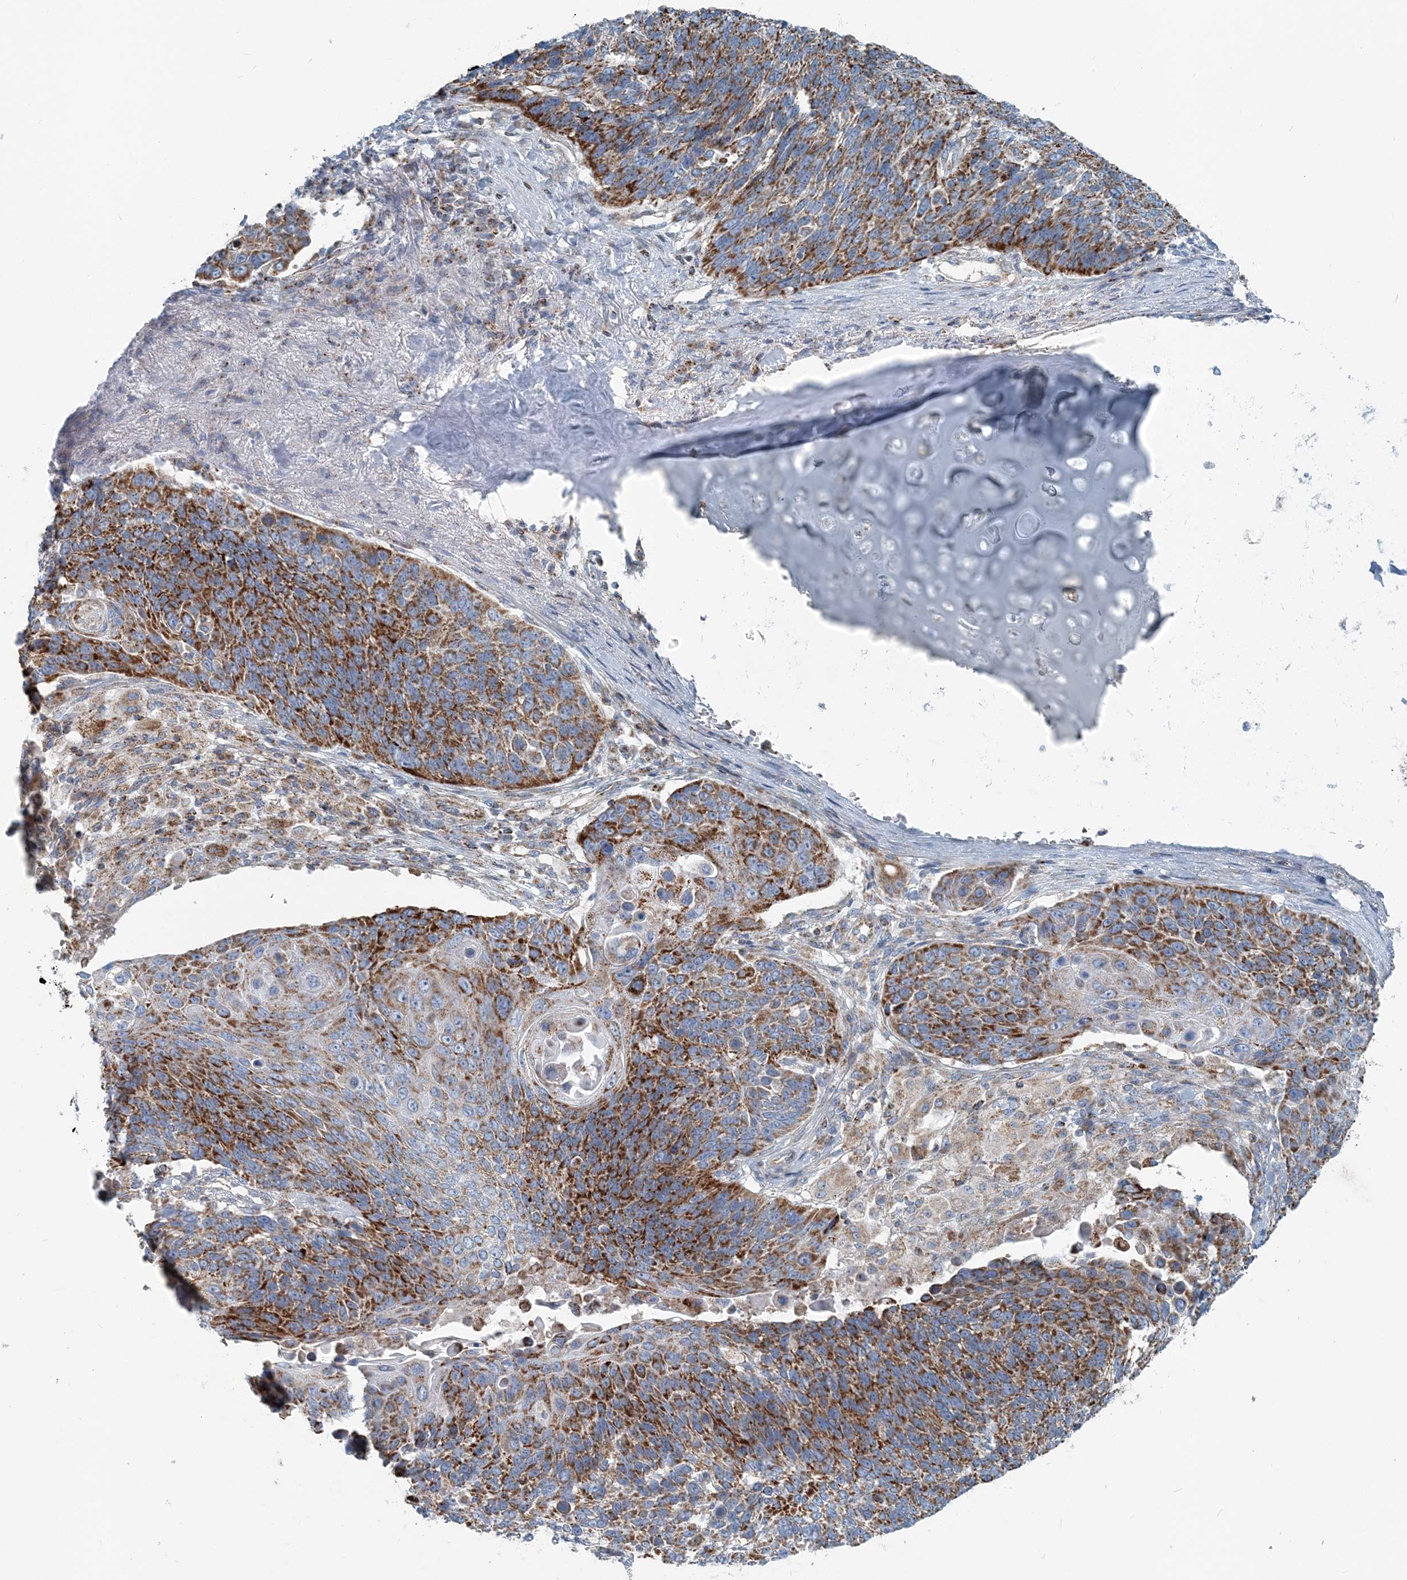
{"staining": {"intensity": "strong", "quantity": ">75%", "location": "cytoplasmic/membranous"}, "tissue": "lung cancer", "cell_type": "Tumor cells", "image_type": "cancer", "snomed": [{"axis": "morphology", "description": "Squamous cell carcinoma, NOS"}, {"axis": "topography", "description": "Lung"}], "caption": "A high amount of strong cytoplasmic/membranous staining is appreciated in about >75% of tumor cells in squamous cell carcinoma (lung) tissue.", "gene": "INTU", "patient": {"sex": "male", "age": 66}}